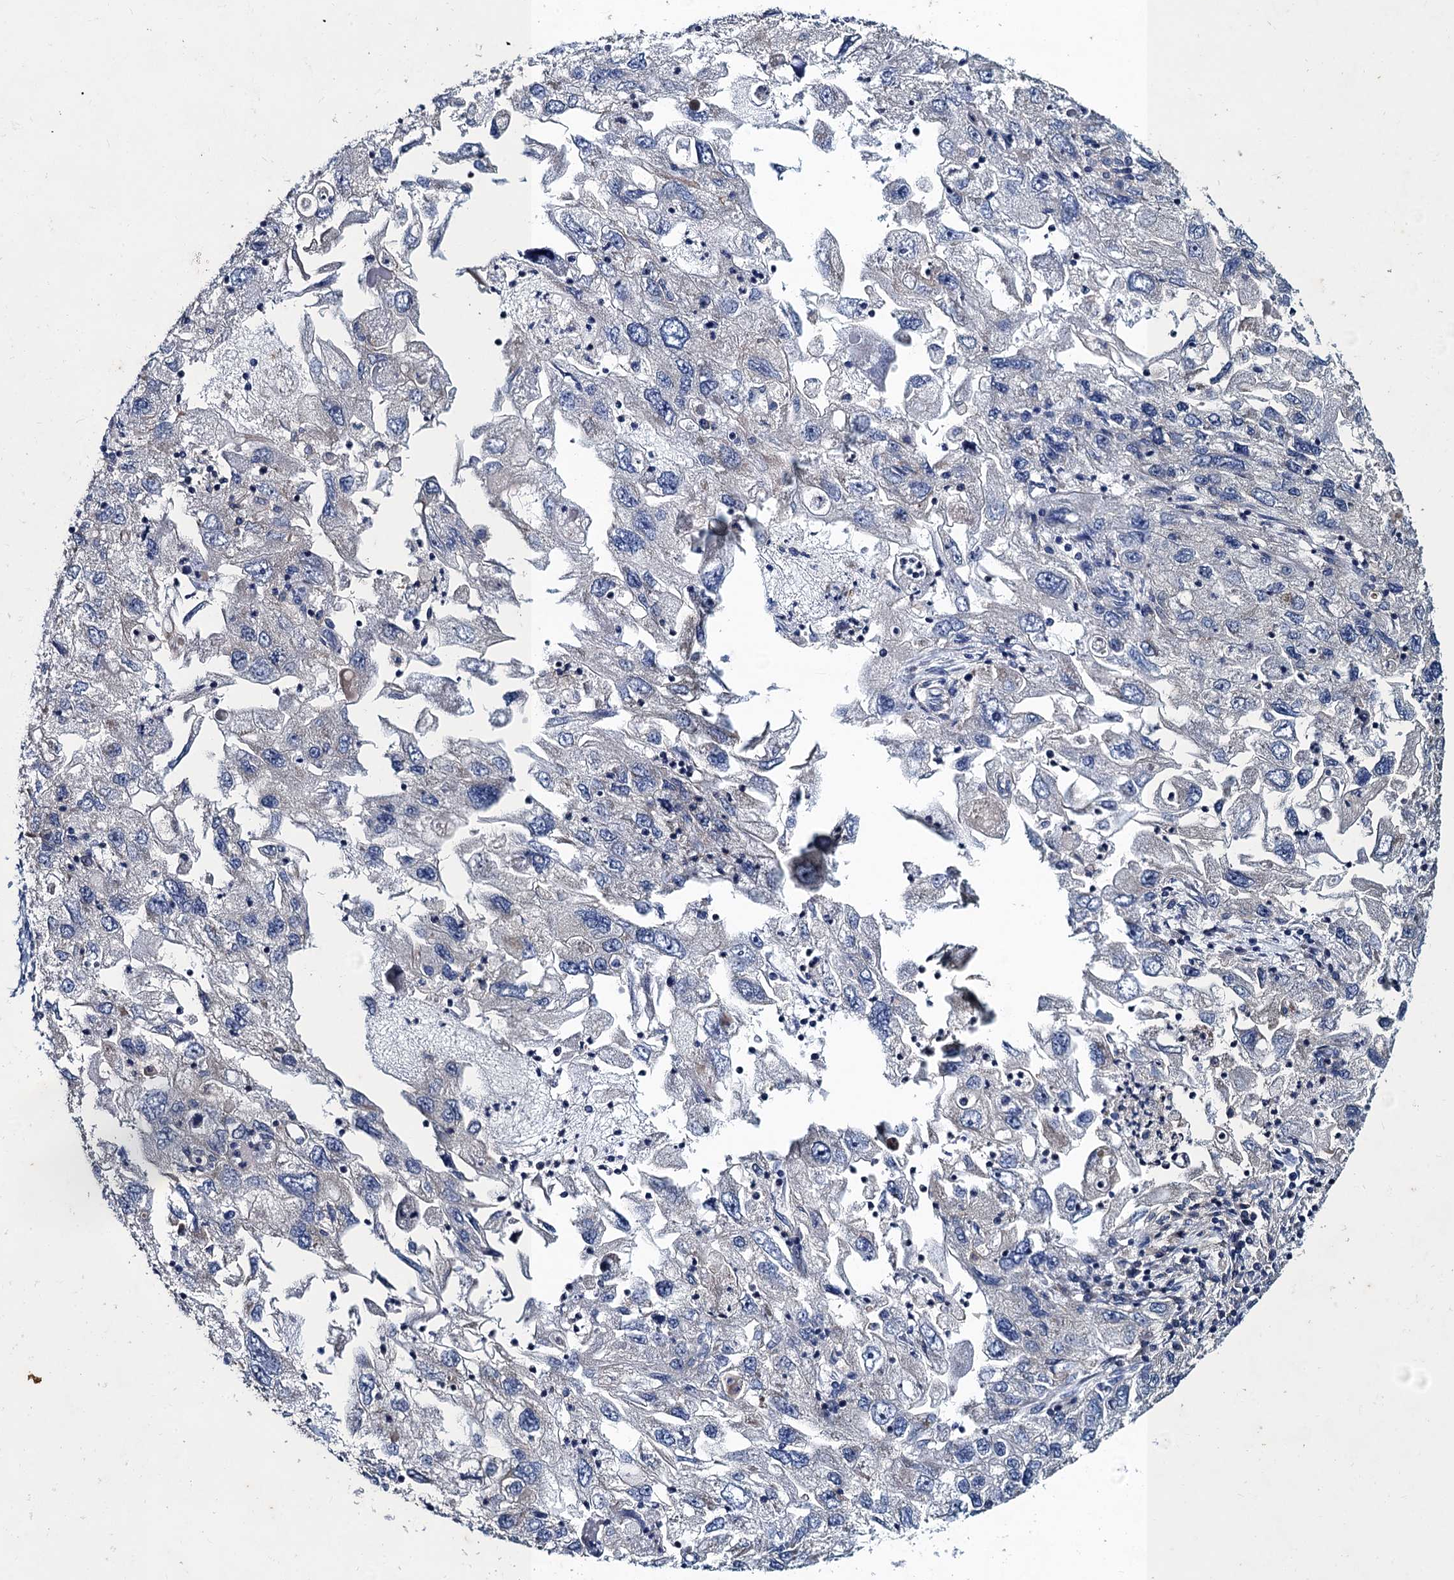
{"staining": {"intensity": "negative", "quantity": "none", "location": "none"}, "tissue": "endometrial cancer", "cell_type": "Tumor cells", "image_type": "cancer", "snomed": [{"axis": "morphology", "description": "Adenocarcinoma, NOS"}, {"axis": "topography", "description": "Endometrium"}], "caption": "This is an immunohistochemistry (IHC) micrograph of human endometrial cancer (adenocarcinoma). There is no expression in tumor cells.", "gene": "SNAP29", "patient": {"sex": "female", "age": 49}}